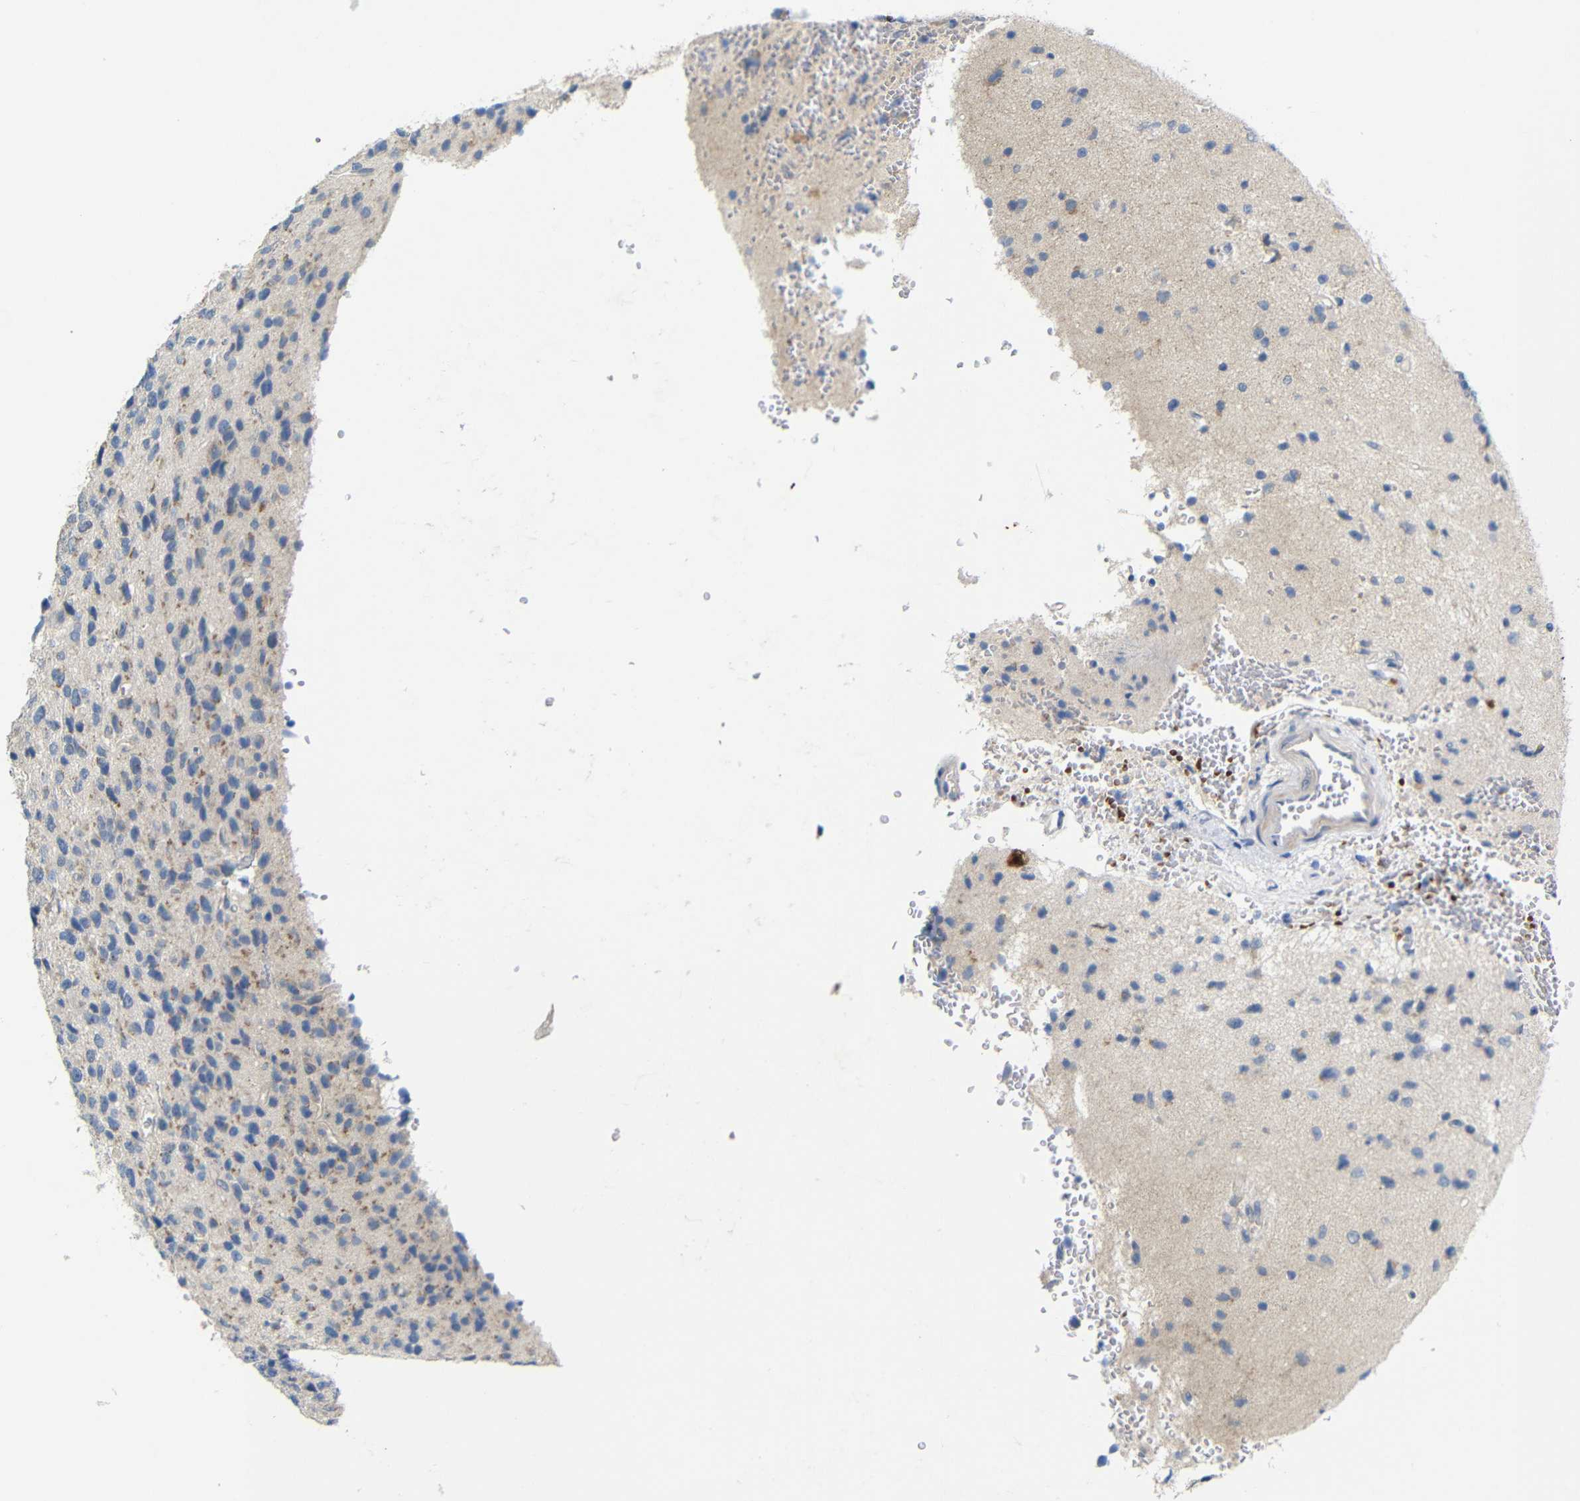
{"staining": {"intensity": "negative", "quantity": "none", "location": "none"}, "tissue": "glioma", "cell_type": "Tumor cells", "image_type": "cancer", "snomed": [{"axis": "morphology", "description": "Glioma, malignant, High grade"}, {"axis": "topography", "description": "pancreas cauda"}], "caption": "Immunohistochemical staining of glioma exhibits no significant positivity in tumor cells.", "gene": "TBC1D32", "patient": {"sex": "male", "age": 60}}